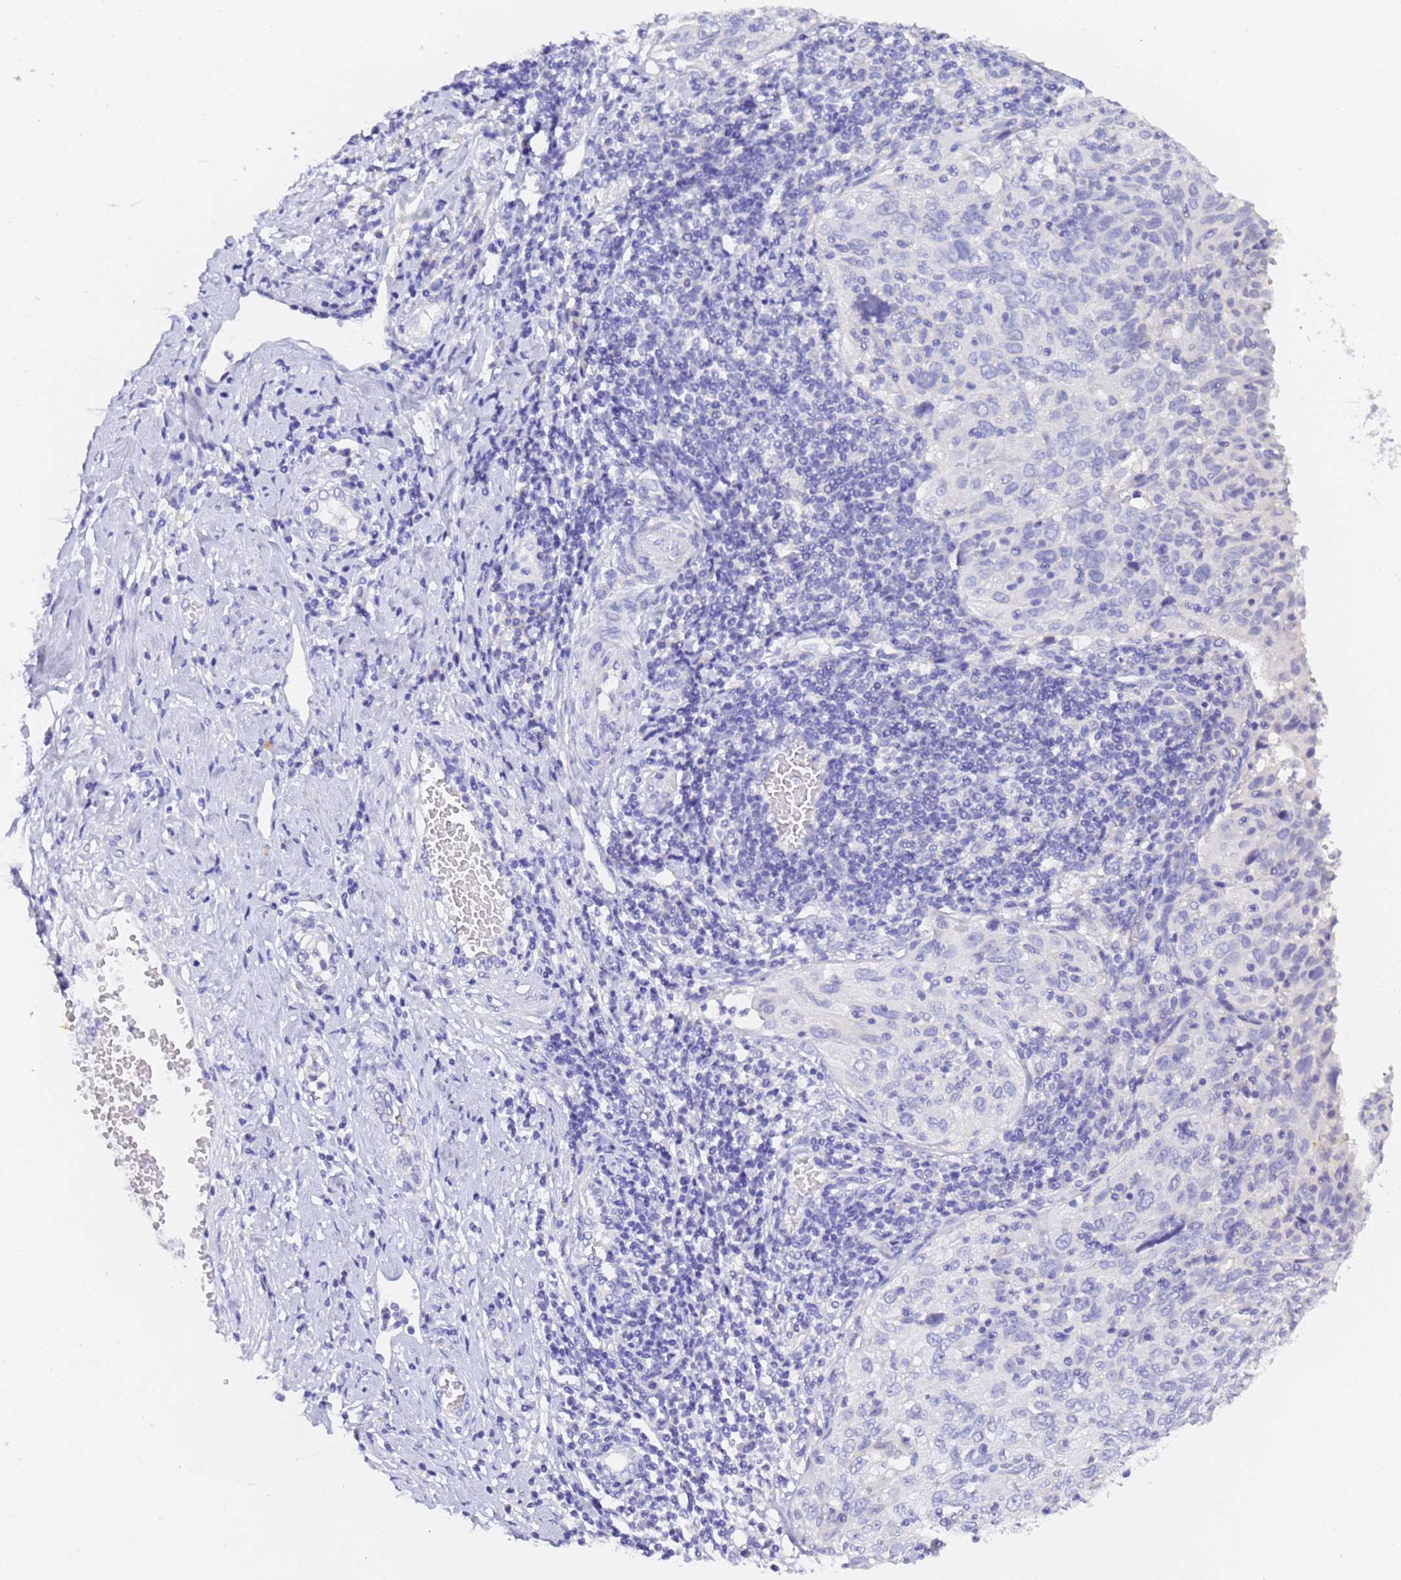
{"staining": {"intensity": "negative", "quantity": "none", "location": "none"}, "tissue": "cervical cancer", "cell_type": "Tumor cells", "image_type": "cancer", "snomed": [{"axis": "morphology", "description": "Squamous cell carcinoma, NOS"}, {"axis": "topography", "description": "Cervix"}], "caption": "High magnification brightfield microscopy of cervical cancer (squamous cell carcinoma) stained with DAB (3,3'-diaminobenzidine) (brown) and counterstained with hematoxylin (blue): tumor cells show no significant staining. (DAB (3,3'-diaminobenzidine) immunohistochemistry with hematoxylin counter stain).", "gene": "GABRA1", "patient": {"sex": "female", "age": 31}}